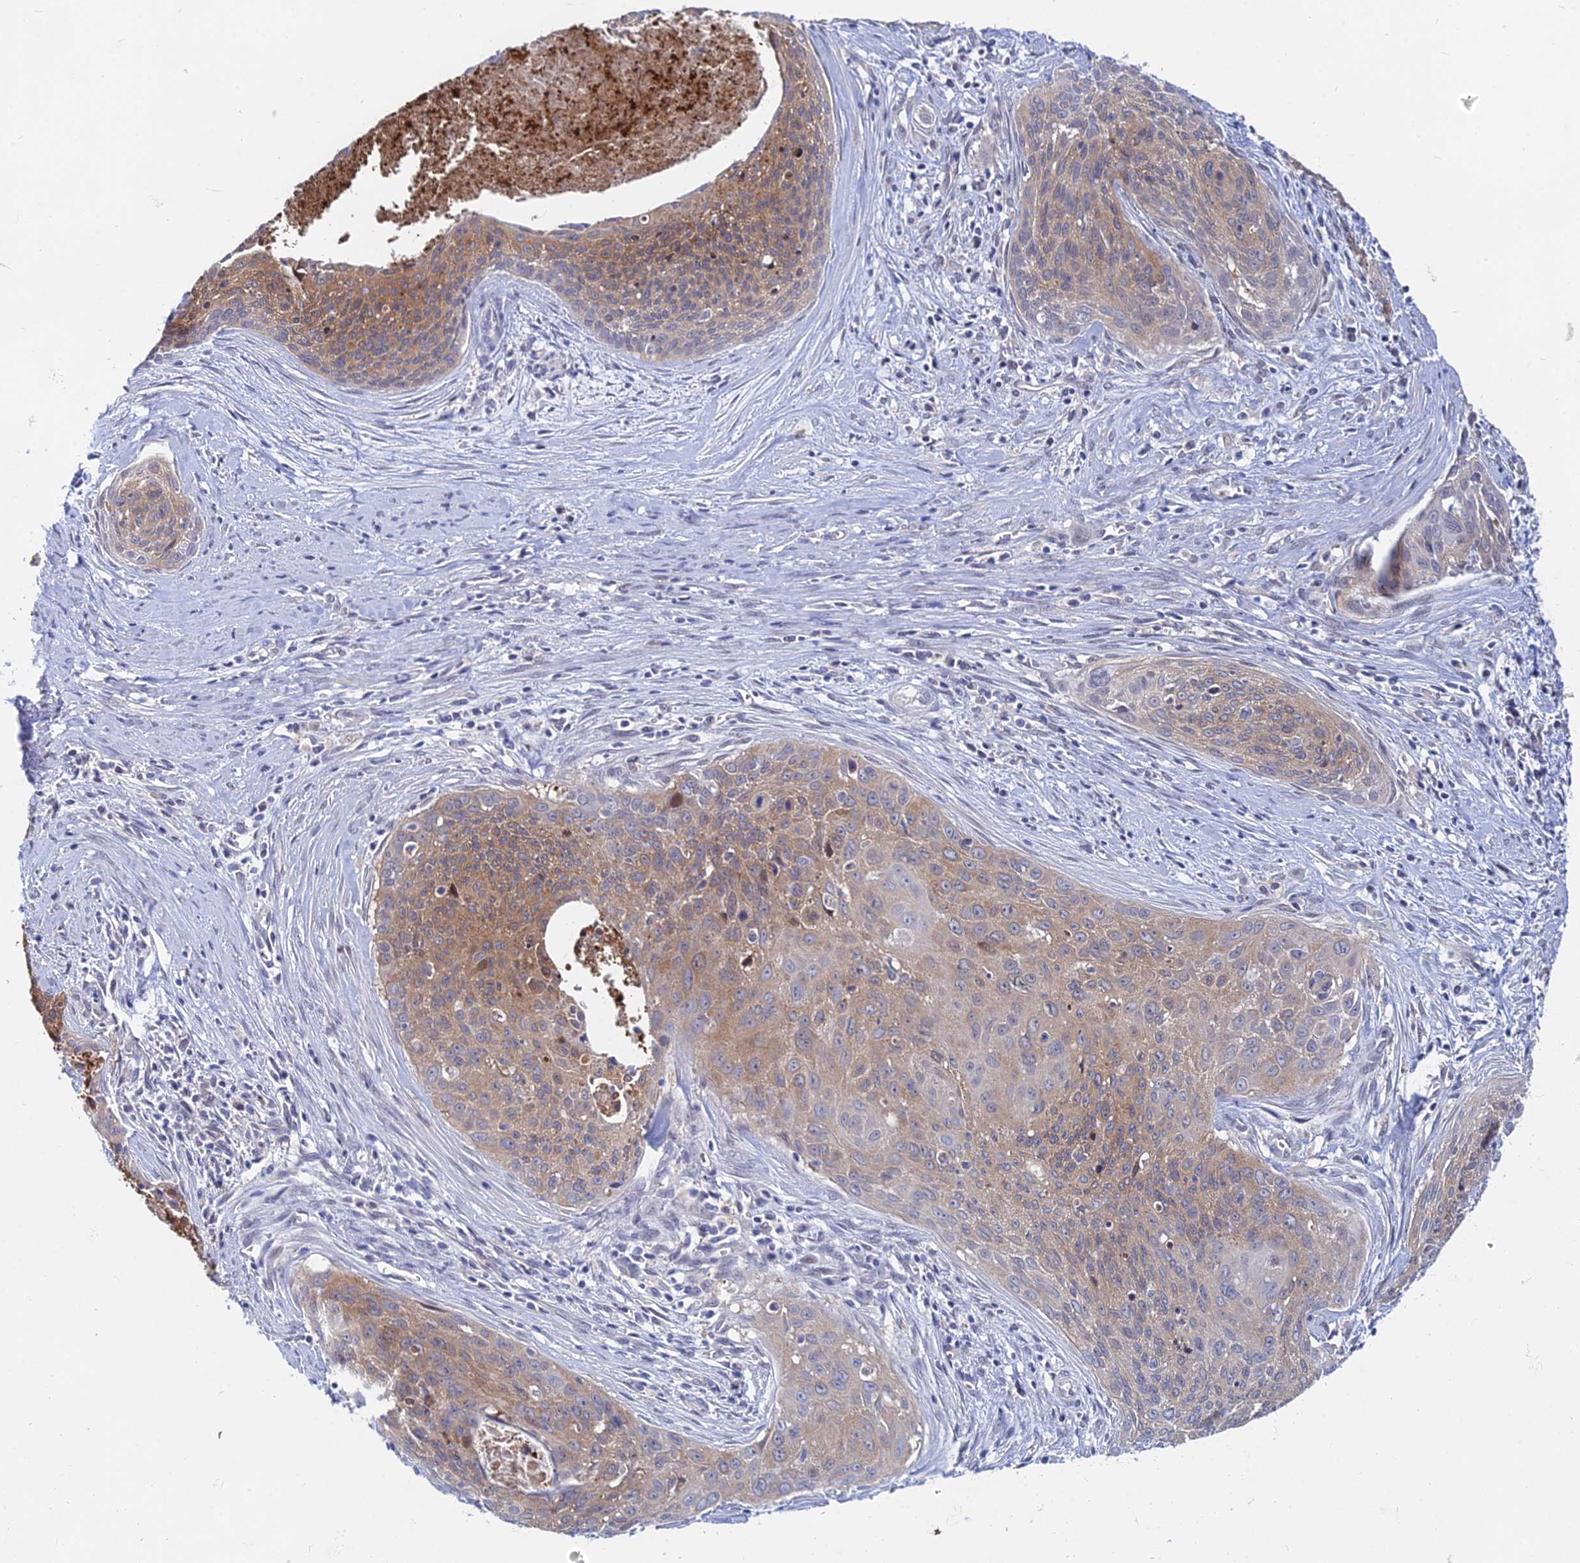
{"staining": {"intensity": "moderate", "quantity": ">75%", "location": "cytoplasmic/membranous"}, "tissue": "cervical cancer", "cell_type": "Tumor cells", "image_type": "cancer", "snomed": [{"axis": "morphology", "description": "Squamous cell carcinoma, NOS"}, {"axis": "topography", "description": "Cervix"}], "caption": "There is medium levels of moderate cytoplasmic/membranous expression in tumor cells of cervical cancer, as demonstrated by immunohistochemical staining (brown color).", "gene": "B3GALT4", "patient": {"sex": "female", "age": 55}}